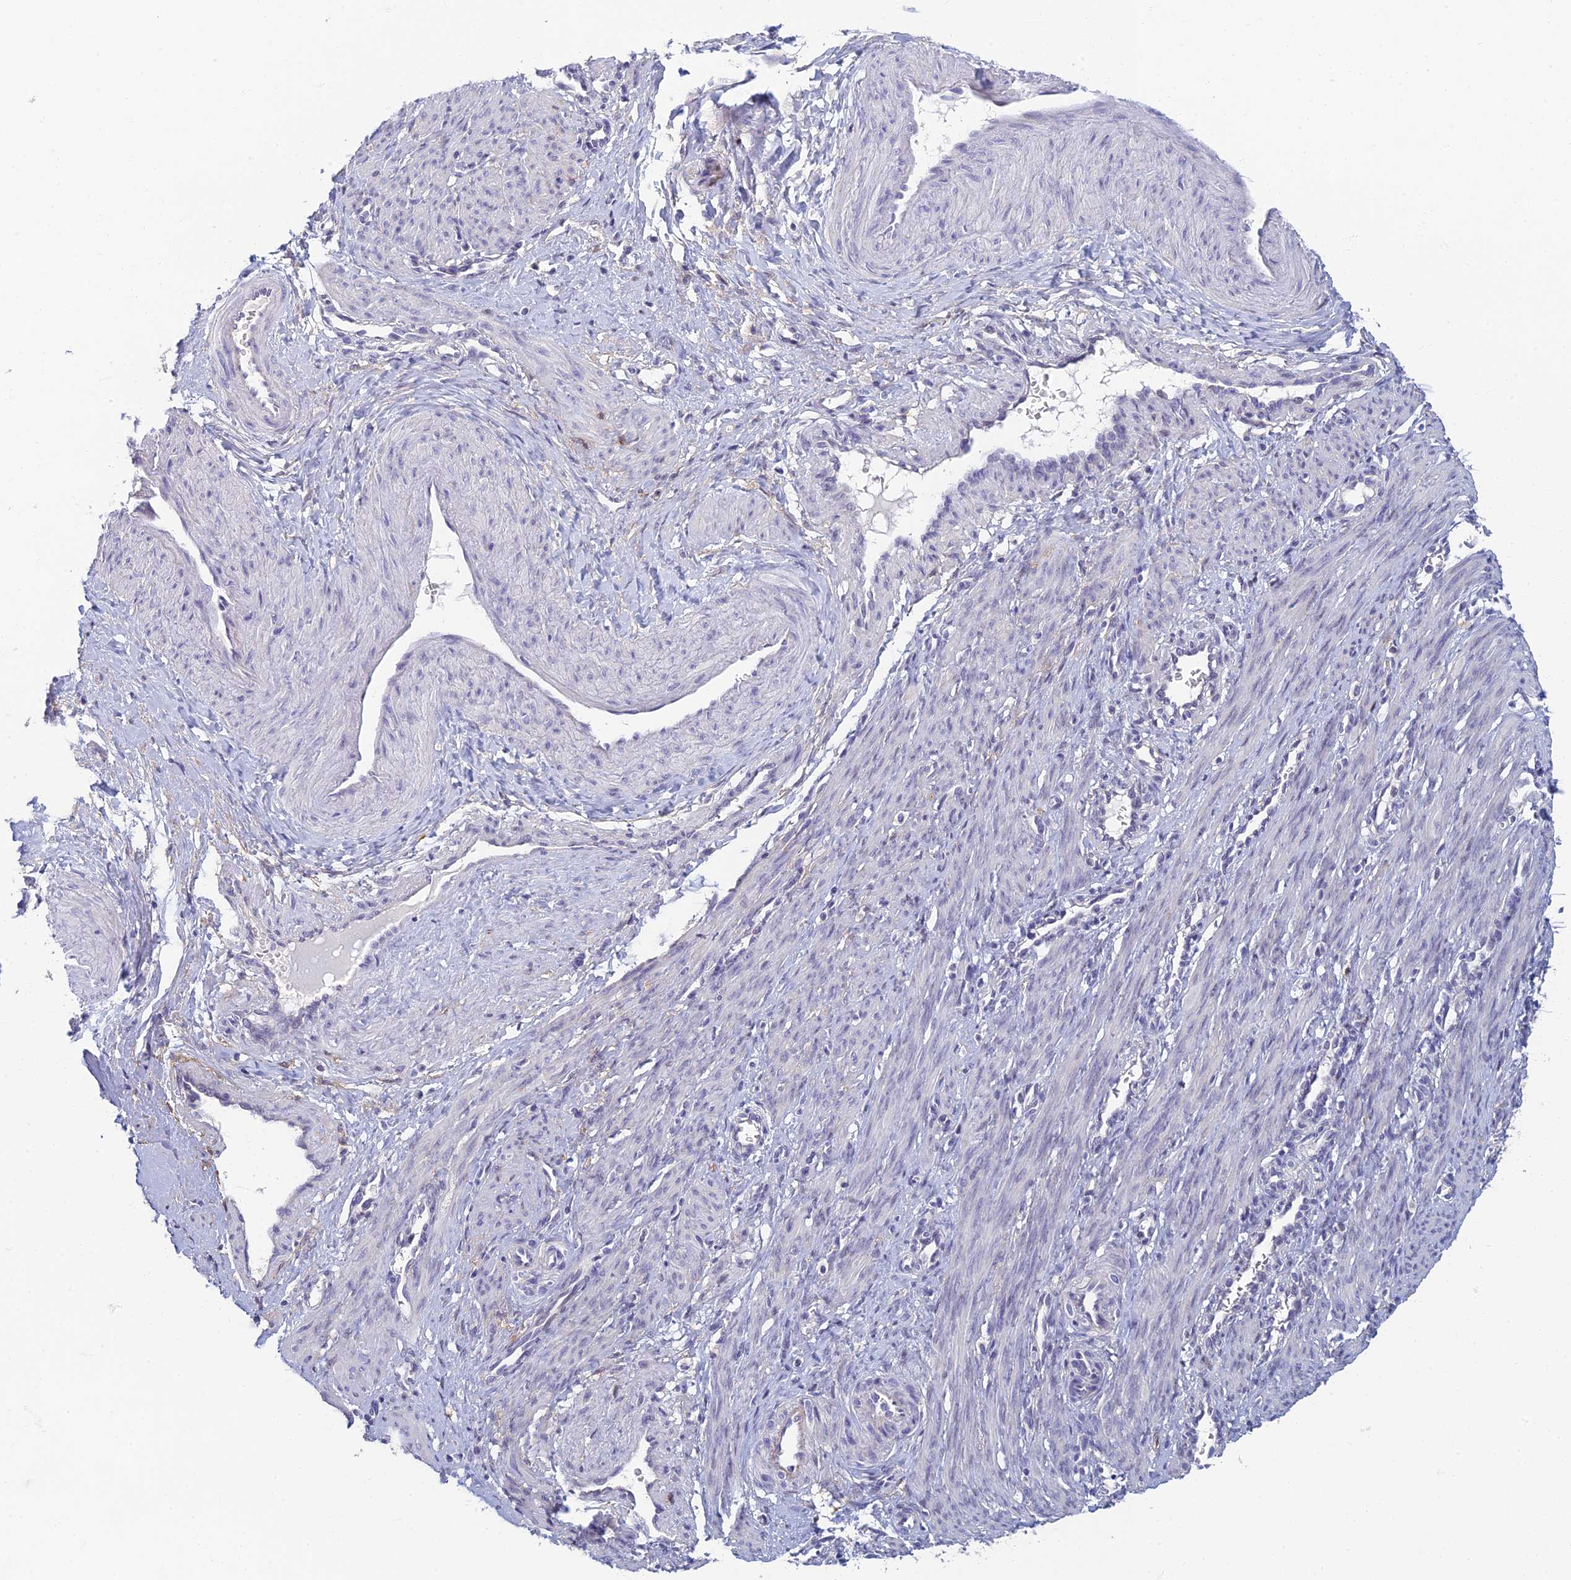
{"staining": {"intensity": "negative", "quantity": "none", "location": "none"}, "tissue": "smooth muscle", "cell_type": "Smooth muscle cells", "image_type": "normal", "snomed": [{"axis": "morphology", "description": "Normal tissue, NOS"}, {"axis": "topography", "description": "Endometrium"}], "caption": "This is an immunohistochemistry image of benign smooth muscle. There is no positivity in smooth muscle cells.", "gene": "NEURL1", "patient": {"sex": "female", "age": 33}}